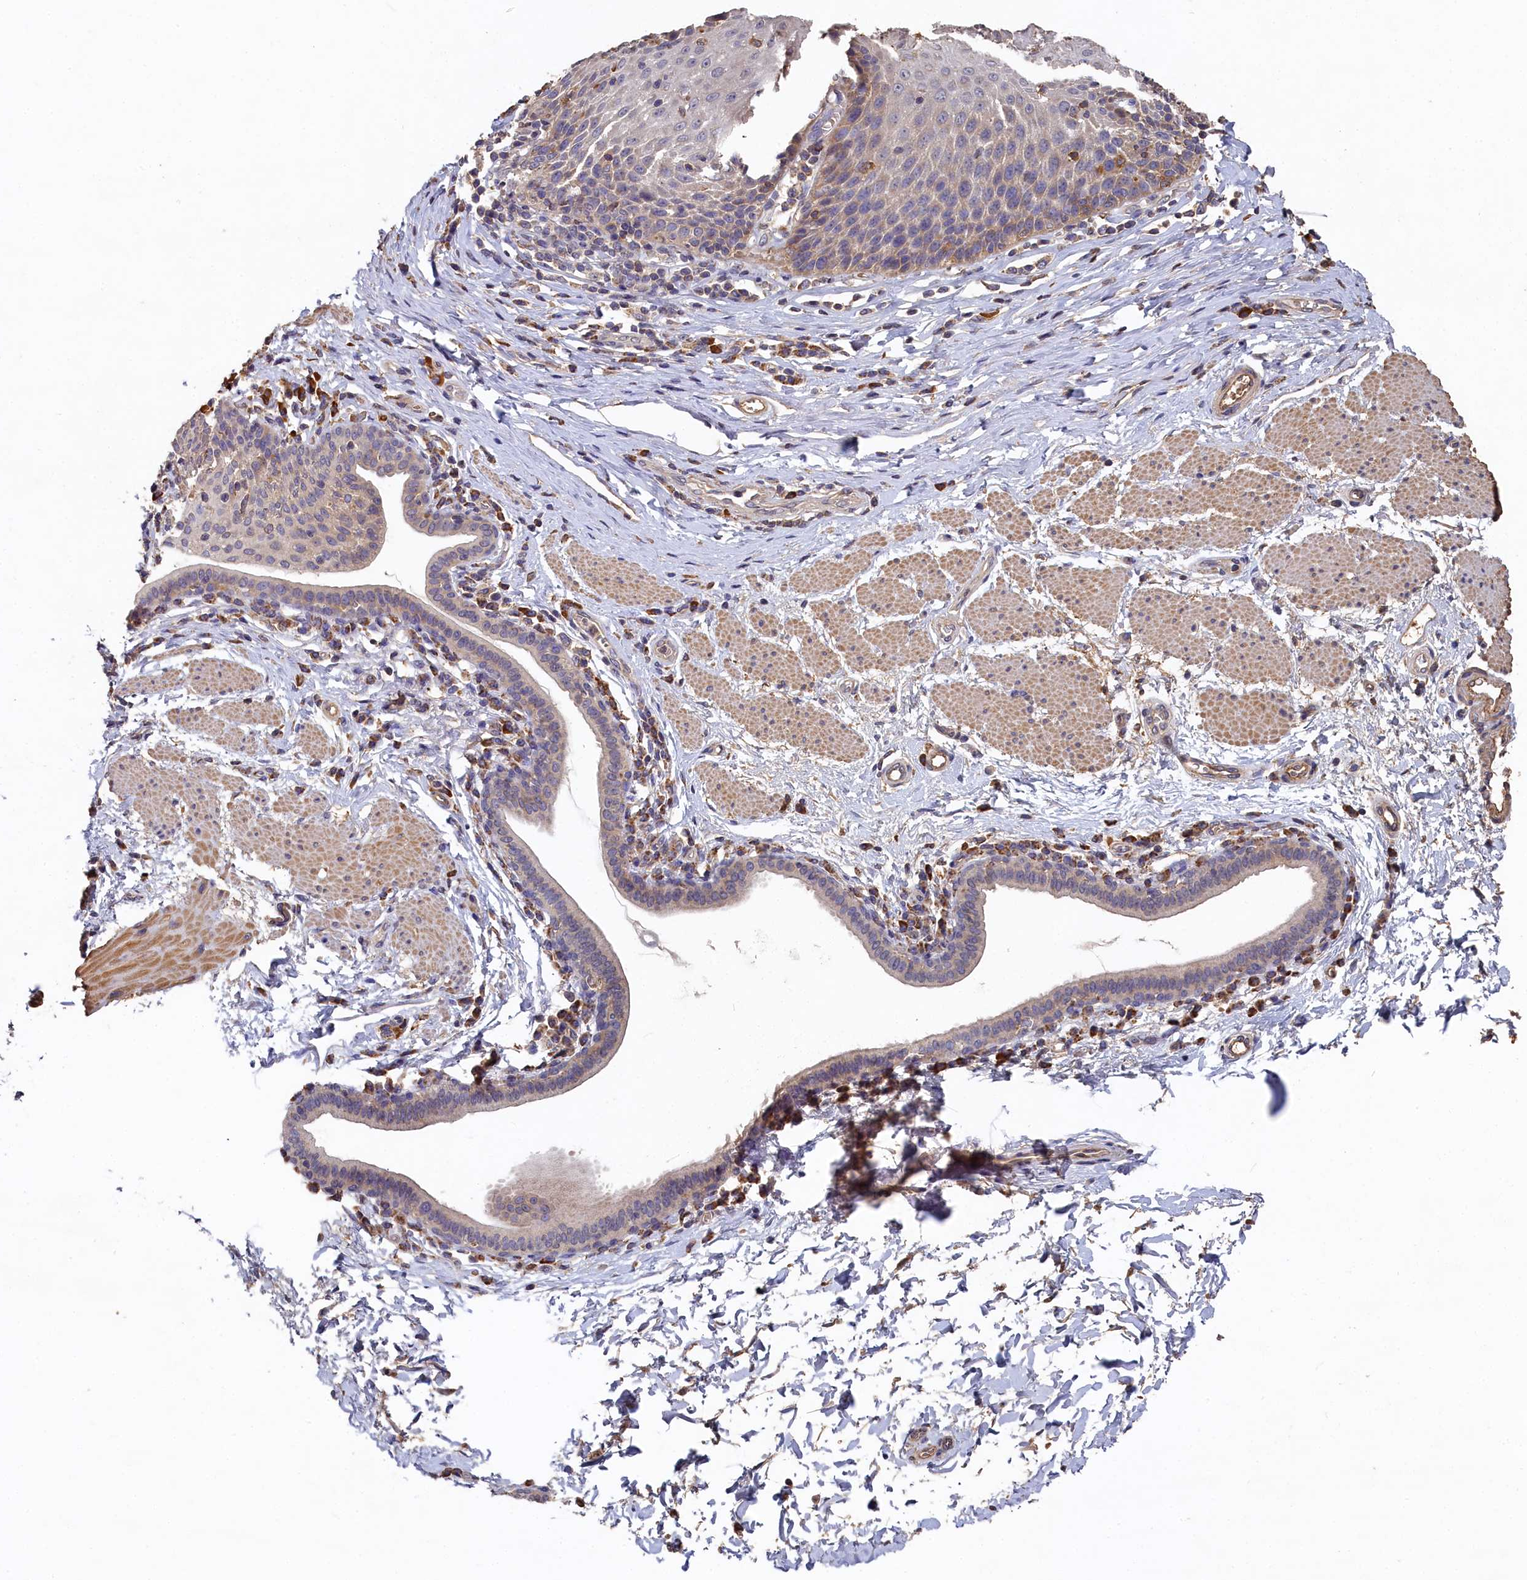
{"staining": {"intensity": "moderate", "quantity": "<25%", "location": "cytoplasmic/membranous"}, "tissue": "esophagus", "cell_type": "Squamous epithelial cells", "image_type": "normal", "snomed": [{"axis": "morphology", "description": "Normal tissue, NOS"}, {"axis": "topography", "description": "Esophagus"}], "caption": "Brown immunohistochemical staining in benign esophagus reveals moderate cytoplasmic/membranous positivity in approximately <25% of squamous epithelial cells.", "gene": "DHRS11", "patient": {"sex": "female", "age": 61}}